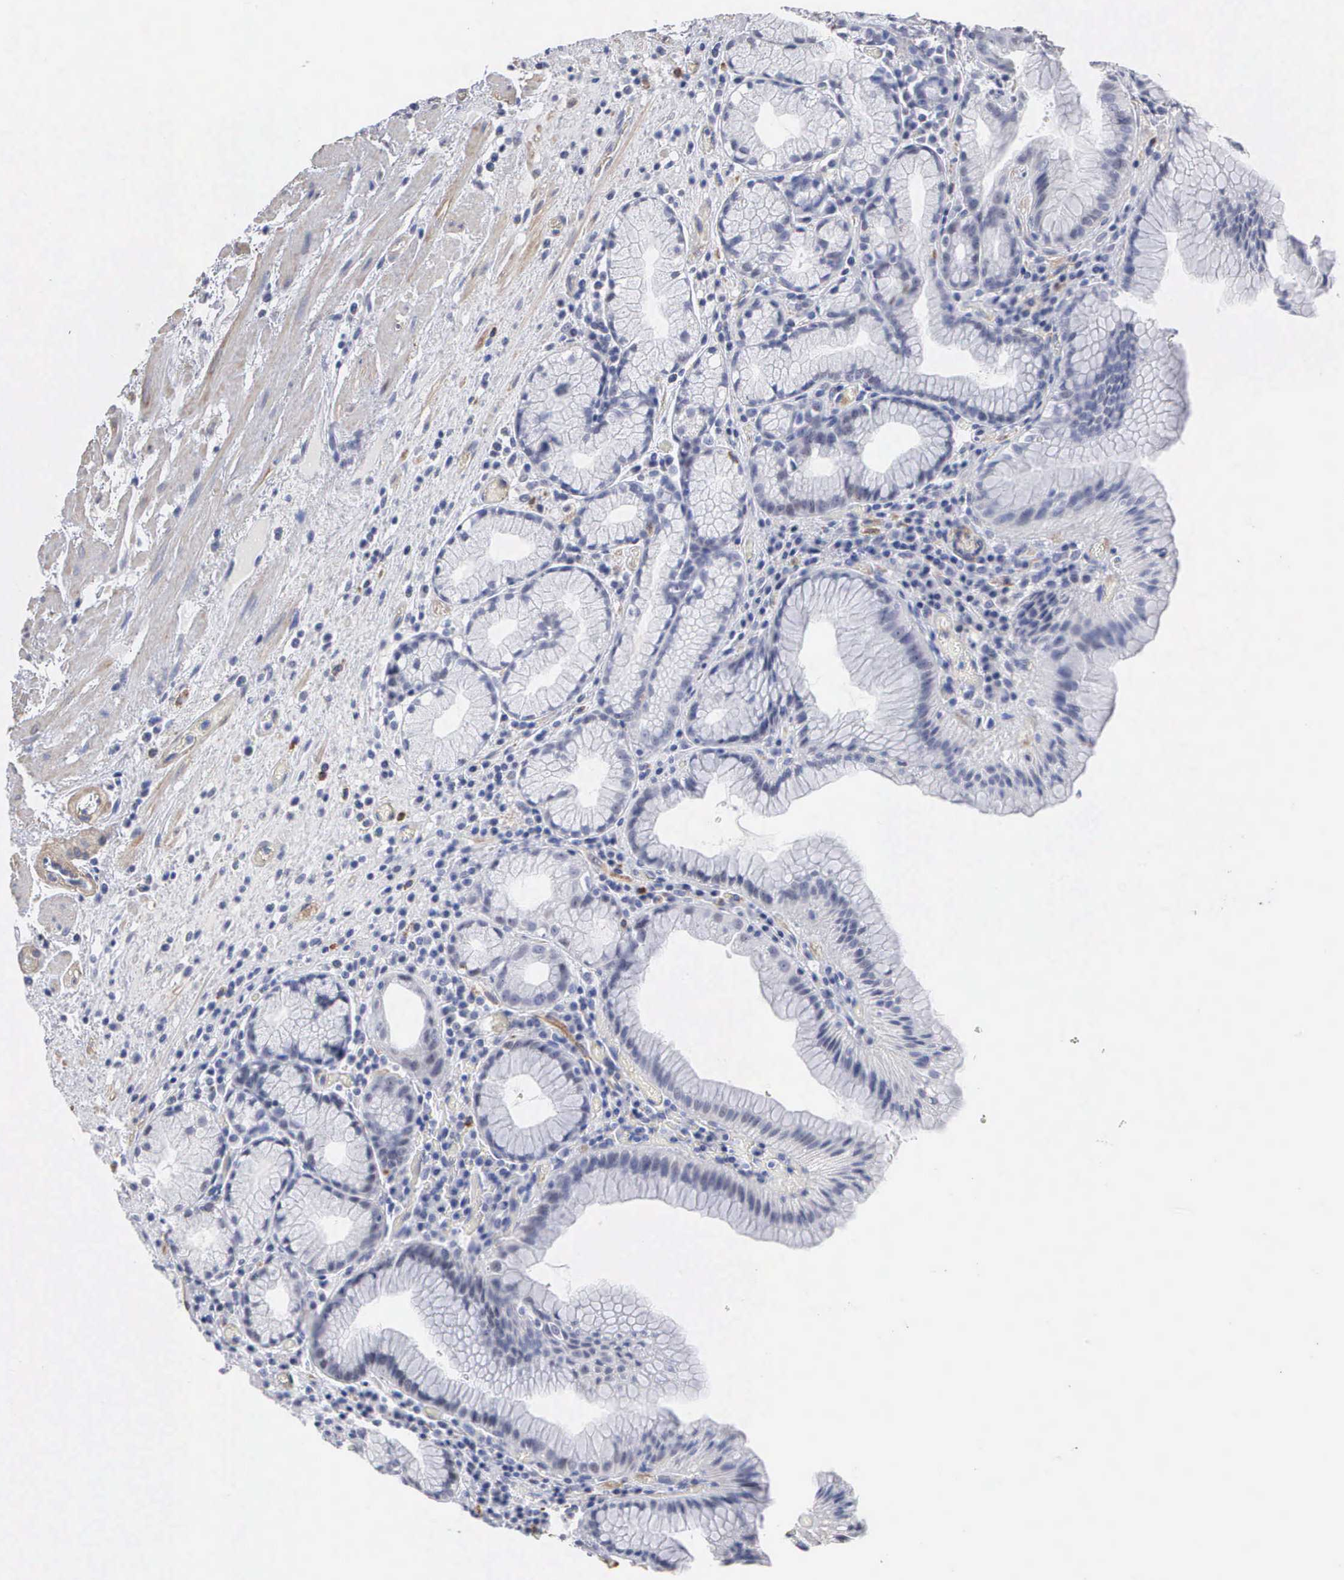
{"staining": {"intensity": "negative", "quantity": "none", "location": "none"}, "tissue": "stomach", "cell_type": "Glandular cells", "image_type": "normal", "snomed": [{"axis": "morphology", "description": "Normal tissue, NOS"}, {"axis": "topography", "description": "Stomach, lower"}, {"axis": "topography", "description": "Duodenum"}], "caption": "High power microscopy image of an IHC histopathology image of unremarkable stomach, revealing no significant positivity in glandular cells.", "gene": "ELFN2", "patient": {"sex": "male", "age": 84}}